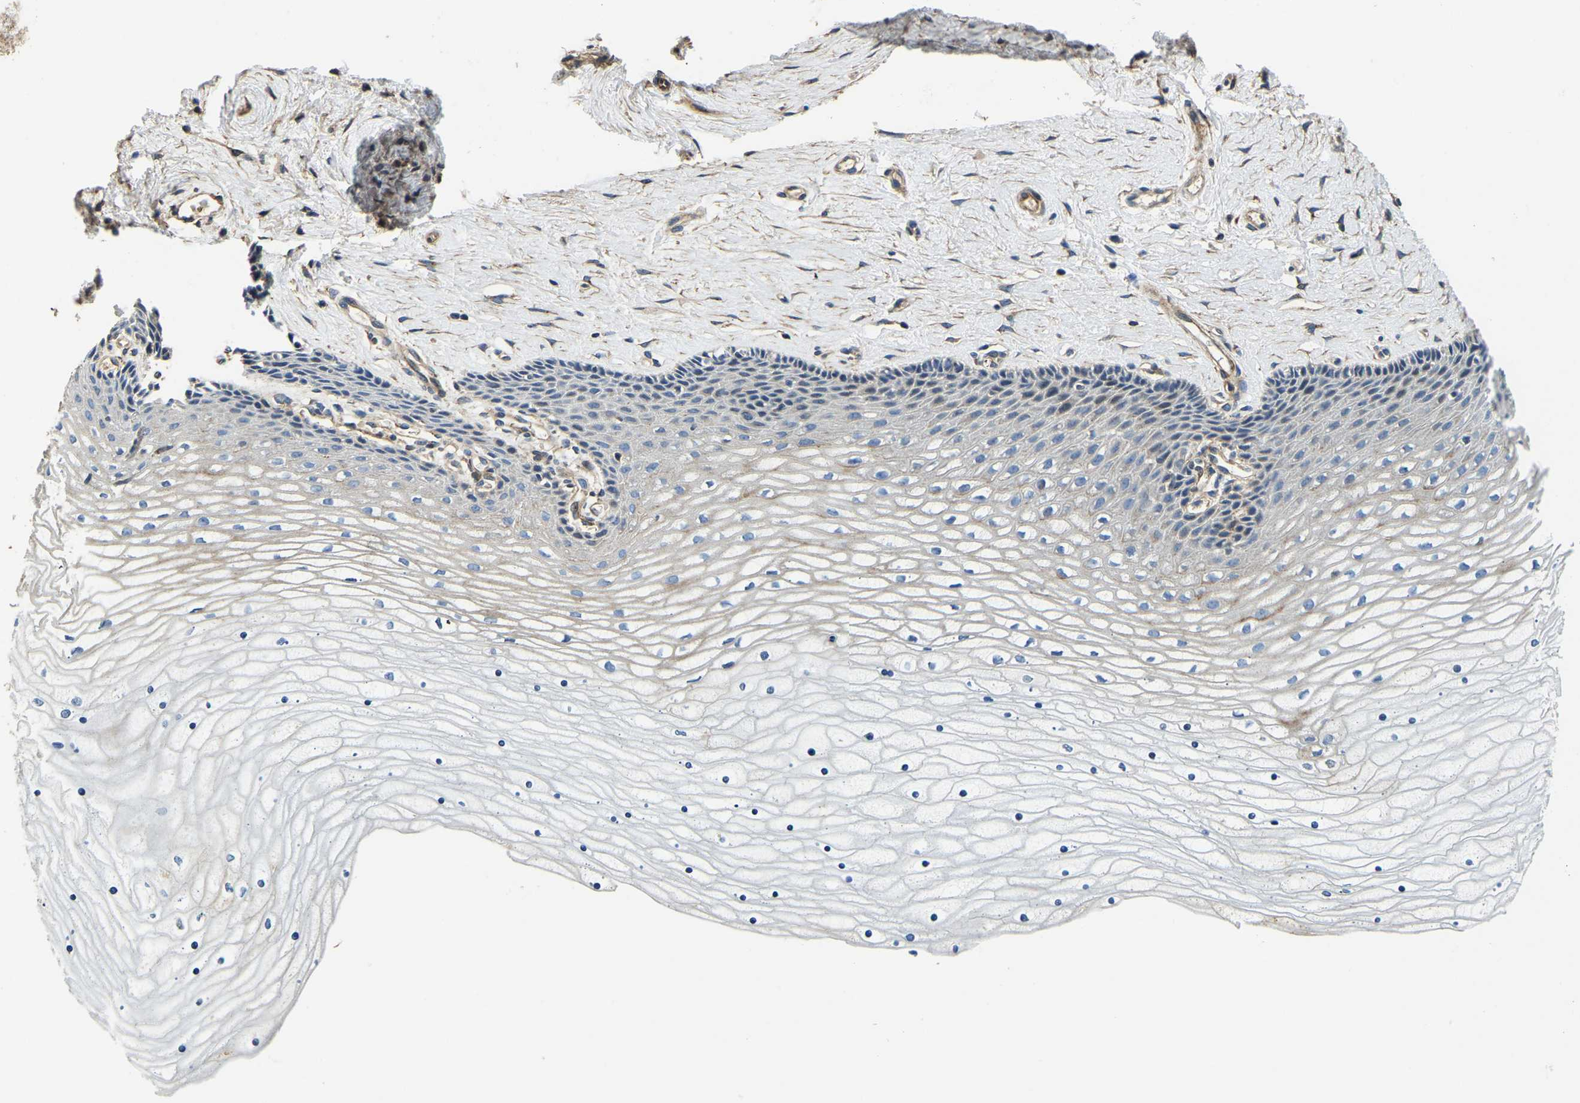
{"staining": {"intensity": "negative", "quantity": "none", "location": "none"}, "tissue": "cervix", "cell_type": "Glandular cells", "image_type": "normal", "snomed": [{"axis": "morphology", "description": "Normal tissue, NOS"}, {"axis": "topography", "description": "Cervix"}], "caption": "This is a image of immunohistochemistry staining of unremarkable cervix, which shows no staining in glandular cells. Brightfield microscopy of immunohistochemistry stained with DAB (3,3'-diaminobenzidine) (brown) and hematoxylin (blue), captured at high magnification.", "gene": "RNF39", "patient": {"sex": "female", "age": 39}}